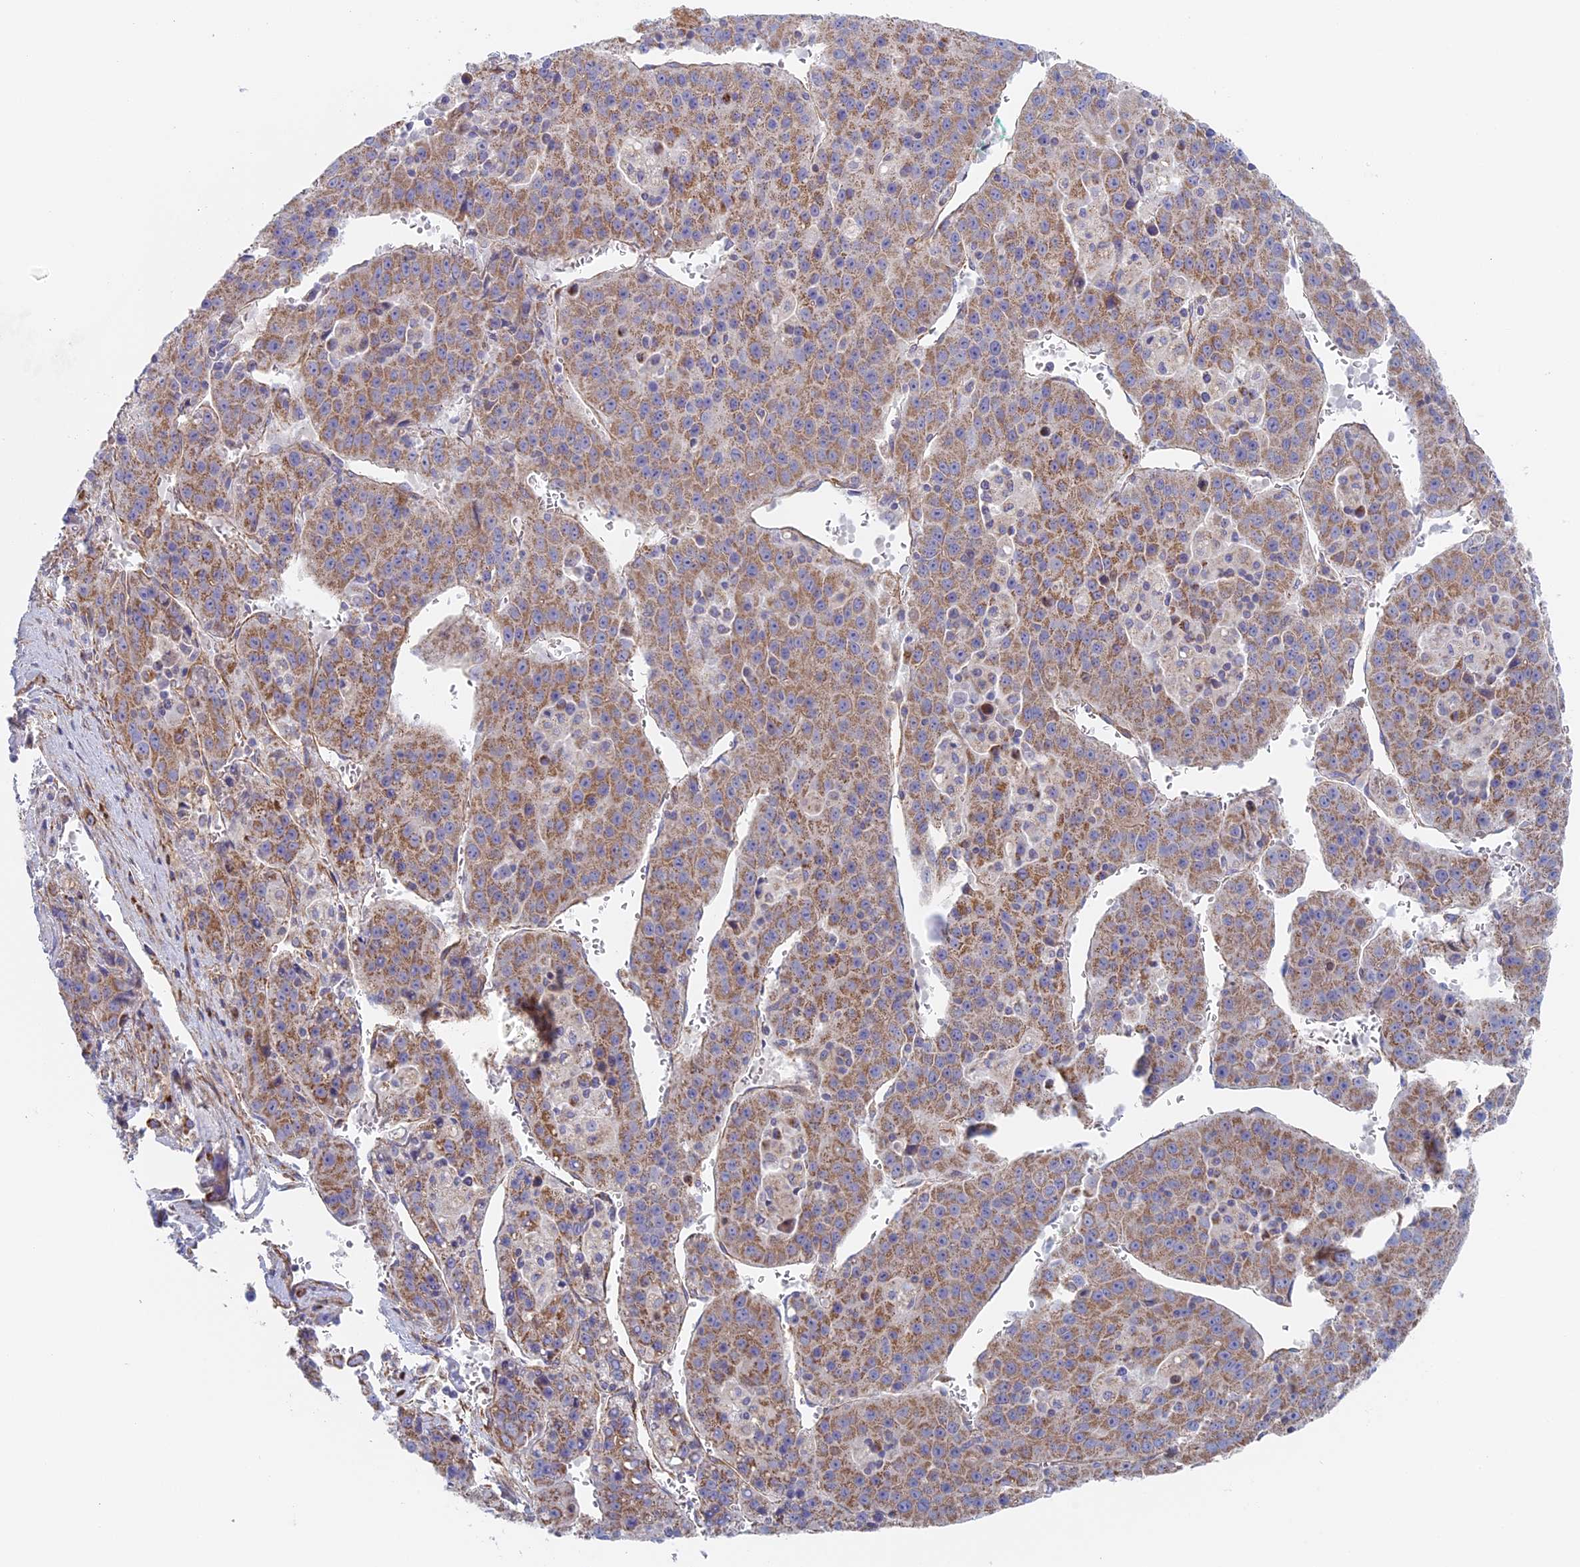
{"staining": {"intensity": "moderate", "quantity": ">75%", "location": "cytoplasmic/membranous"}, "tissue": "liver cancer", "cell_type": "Tumor cells", "image_type": "cancer", "snomed": [{"axis": "morphology", "description": "Carcinoma, Hepatocellular, NOS"}, {"axis": "topography", "description": "Liver"}], "caption": "Immunohistochemical staining of human liver cancer (hepatocellular carcinoma) displays medium levels of moderate cytoplasmic/membranous positivity in approximately >75% of tumor cells.", "gene": "DDA1", "patient": {"sex": "female", "age": 53}}